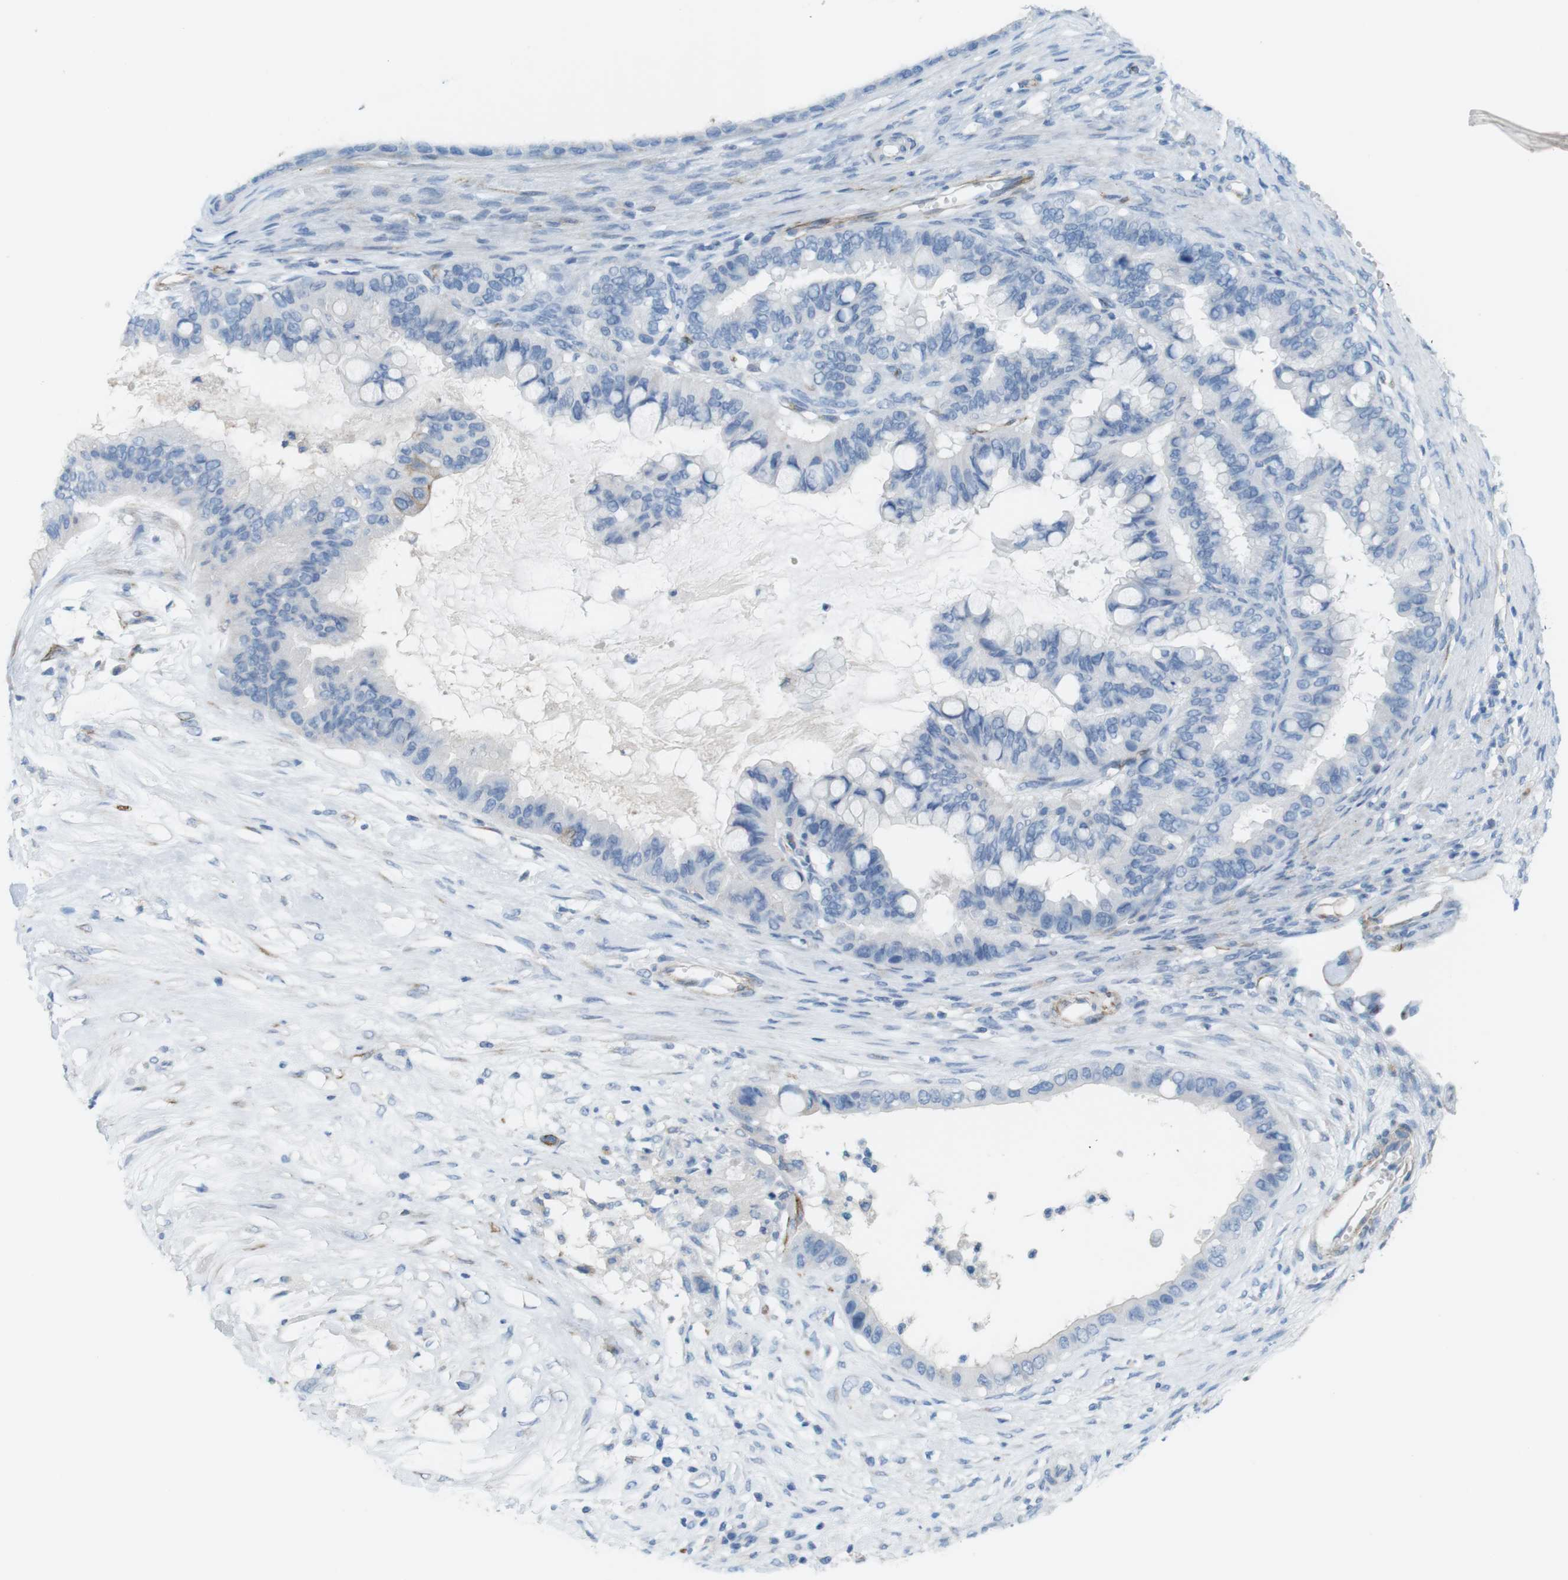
{"staining": {"intensity": "negative", "quantity": "none", "location": "none"}, "tissue": "ovarian cancer", "cell_type": "Tumor cells", "image_type": "cancer", "snomed": [{"axis": "morphology", "description": "Cystadenocarcinoma, mucinous, NOS"}, {"axis": "topography", "description": "Ovary"}], "caption": "High magnification brightfield microscopy of mucinous cystadenocarcinoma (ovarian) stained with DAB (3,3'-diaminobenzidine) (brown) and counterstained with hematoxylin (blue): tumor cells show no significant positivity.", "gene": "MYH9", "patient": {"sex": "female", "age": 80}}